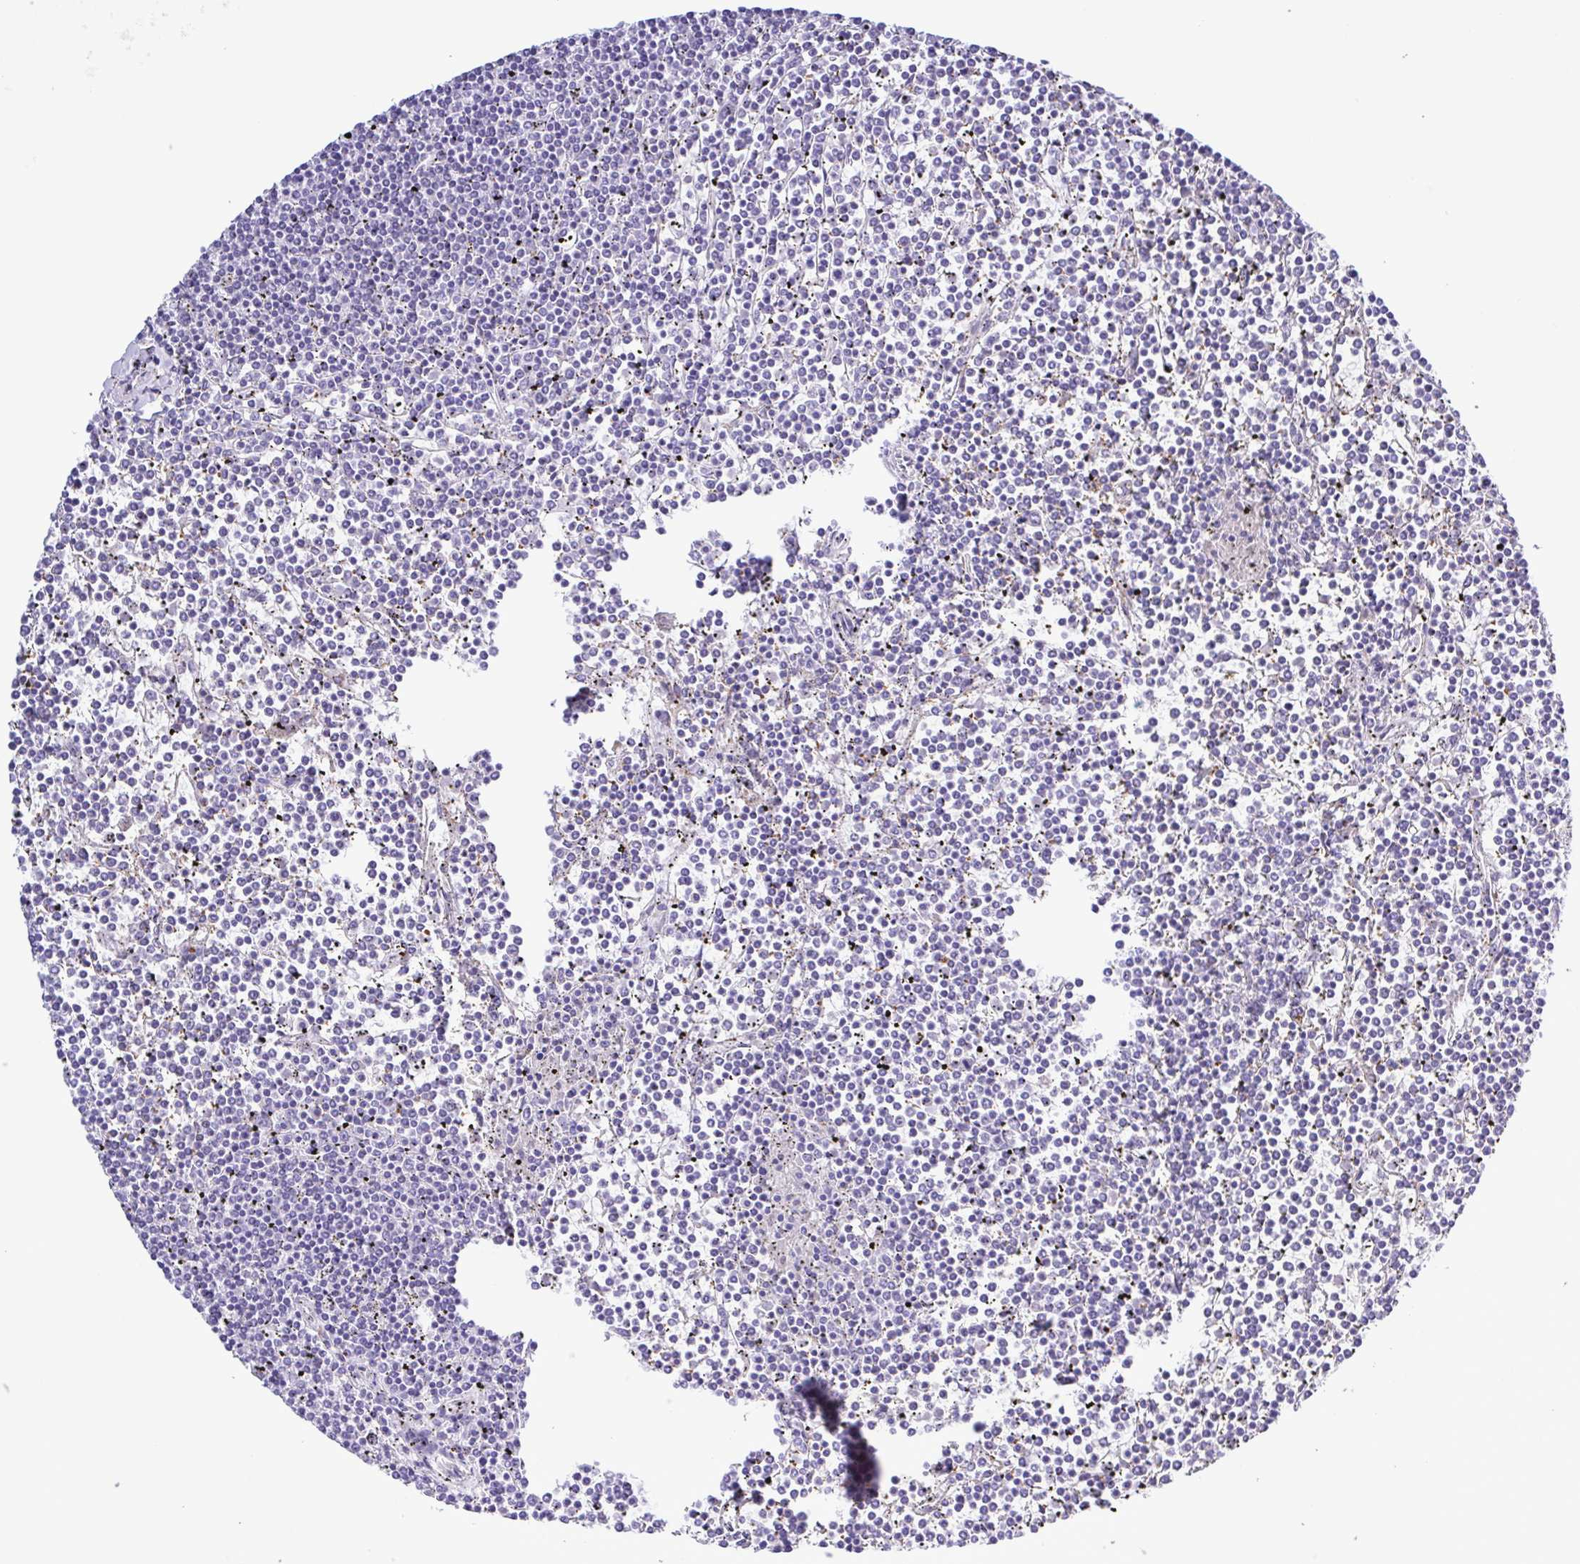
{"staining": {"intensity": "negative", "quantity": "none", "location": "none"}, "tissue": "lymphoma", "cell_type": "Tumor cells", "image_type": "cancer", "snomed": [{"axis": "morphology", "description": "Malignant lymphoma, non-Hodgkin's type, Low grade"}, {"axis": "topography", "description": "Spleen"}], "caption": "There is no significant staining in tumor cells of low-grade malignant lymphoma, non-Hodgkin's type.", "gene": "GABBR2", "patient": {"sex": "female", "age": 19}}